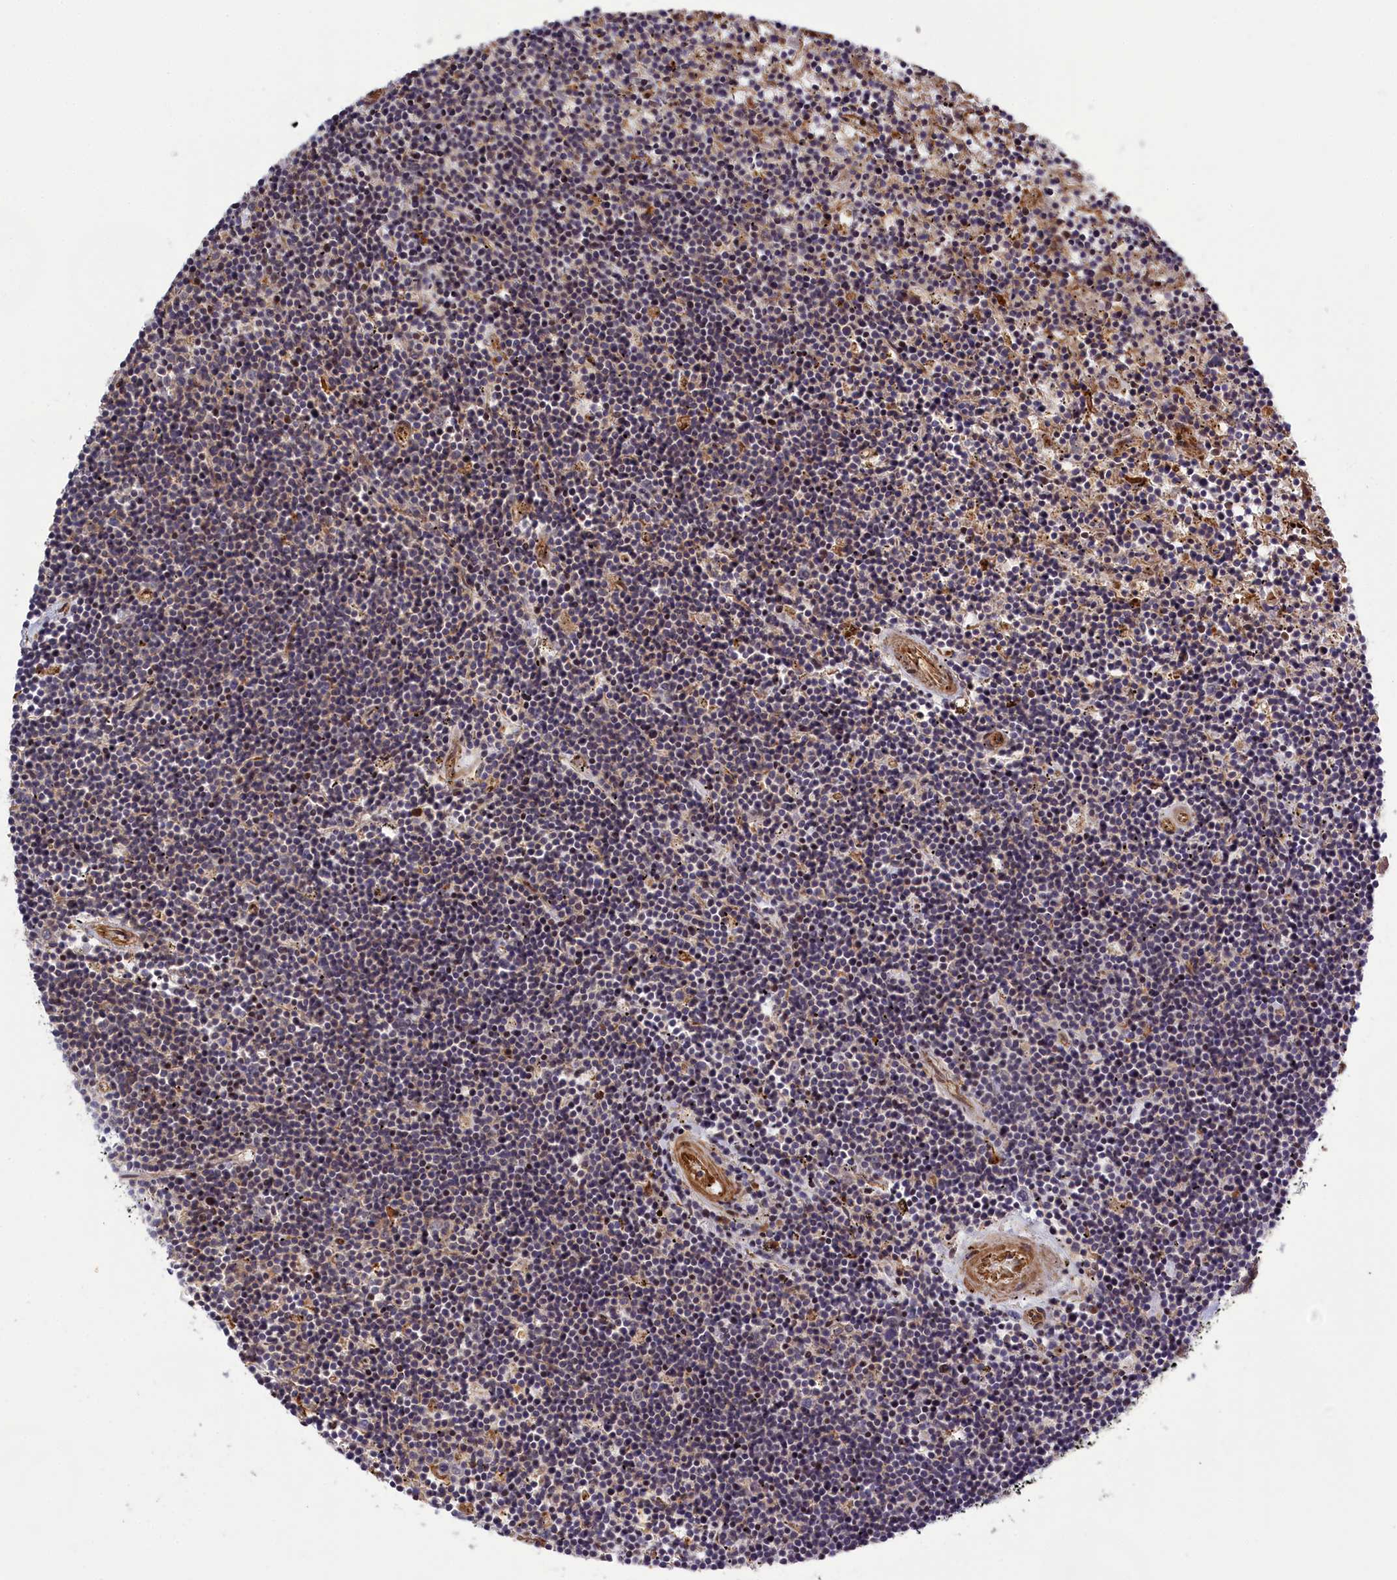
{"staining": {"intensity": "weak", "quantity": "<25%", "location": "cytoplasmic/membranous"}, "tissue": "lymphoma", "cell_type": "Tumor cells", "image_type": "cancer", "snomed": [{"axis": "morphology", "description": "Malignant lymphoma, non-Hodgkin's type, Low grade"}, {"axis": "topography", "description": "Spleen"}], "caption": "Immunohistochemical staining of lymphoma exhibits no significant staining in tumor cells. Brightfield microscopy of immunohistochemistry (IHC) stained with DAB (brown) and hematoxylin (blue), captured at high magnification.", "gene": "DDX60L", "patient": {"sex": "male", "age": 76}}